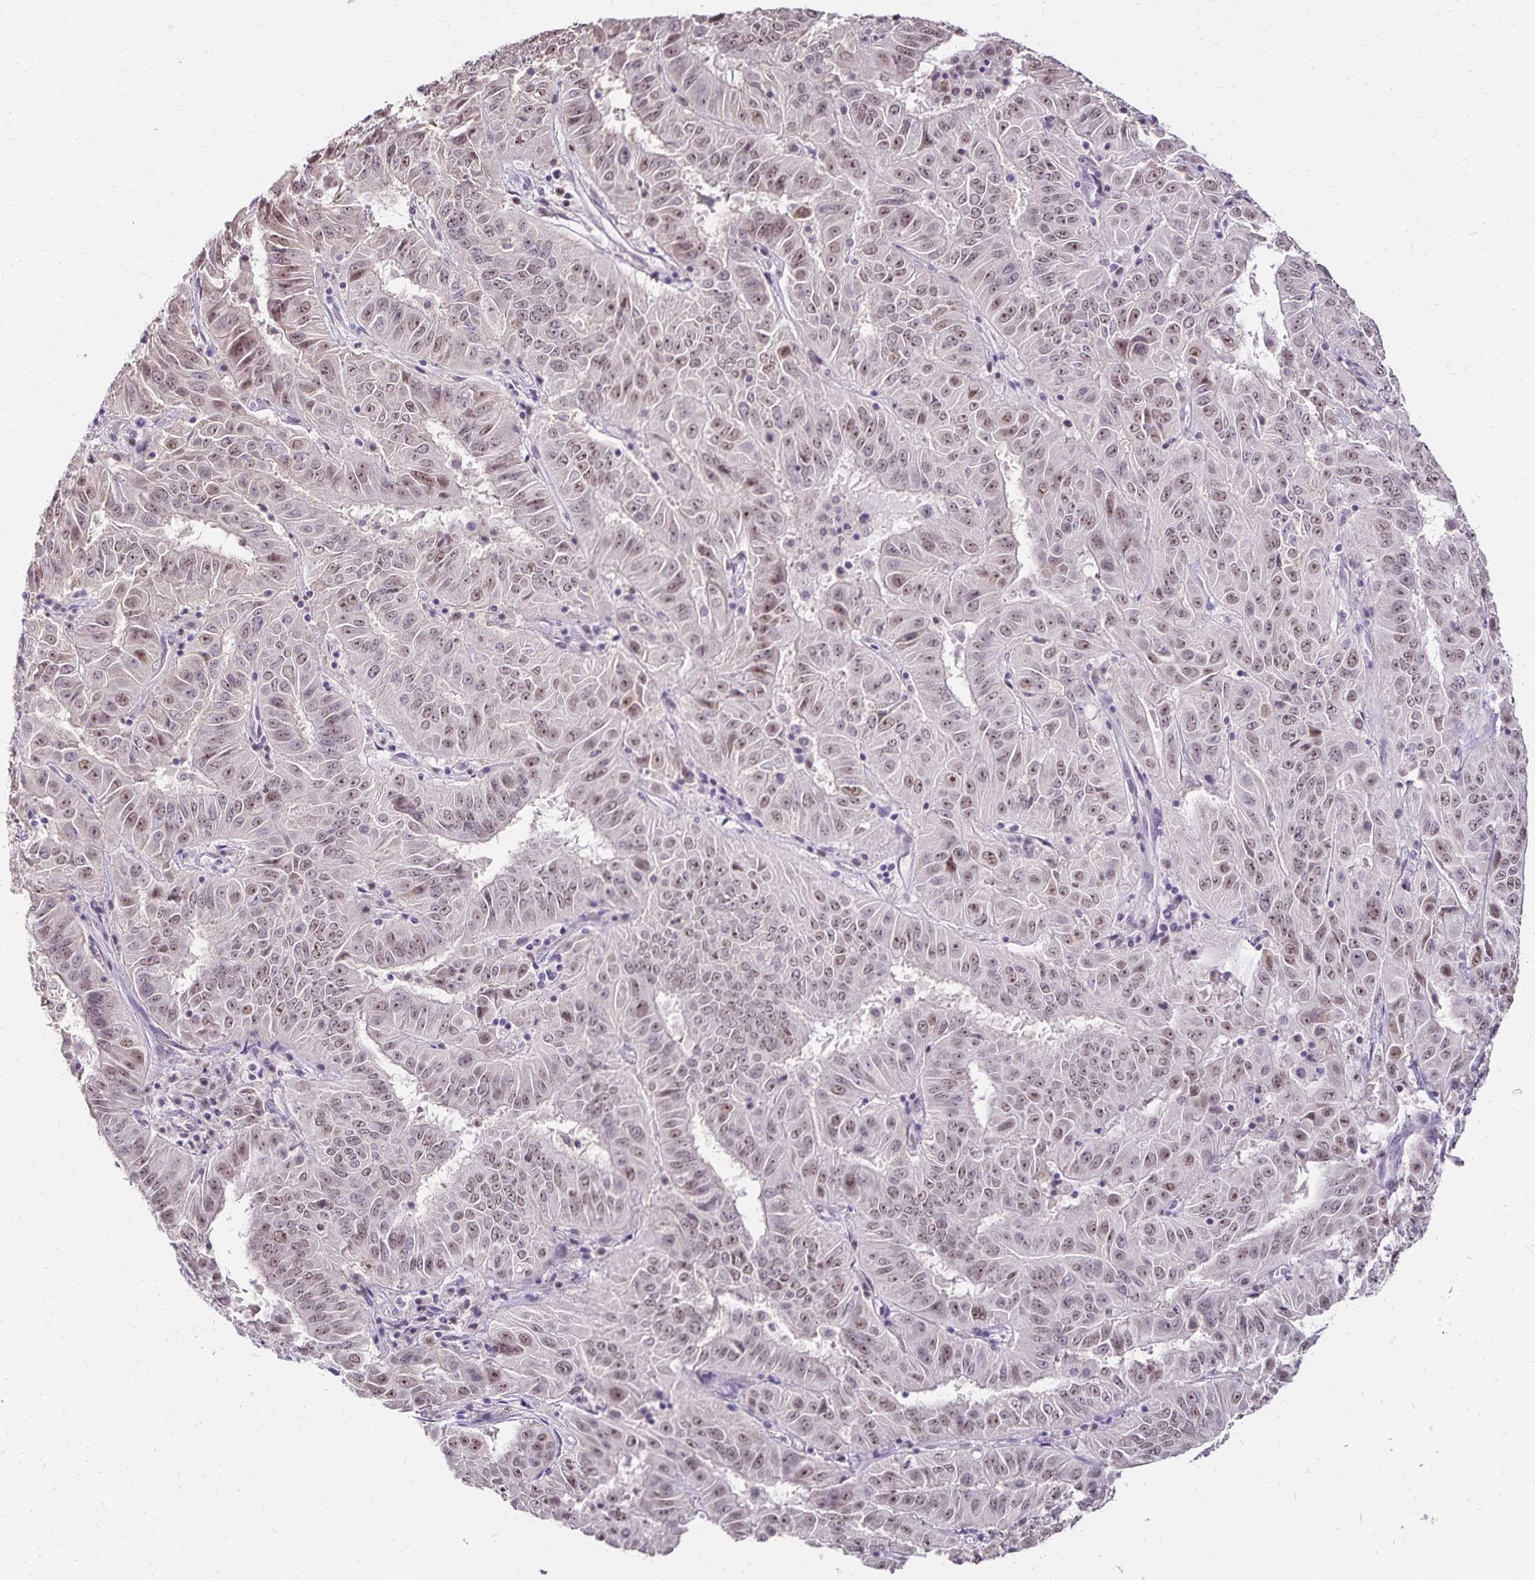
{"staining": {"intensity": "moderate", "quantity": ">75%", "location": "nuclear"}, "tissue": "pancreatic cancer", "cell_type": "Tumor cells", "image_type": "cancer", "snomed": [{"axis": "morphology", "description": "Adenocarcinoma, NOS"}, {"axis": "topography", "description": "Pancreas"}], "caption": "Immunohistochemistry (IHC) image of neoplastic tissue: pancreatic cancer stained using immunohistochemistry shows medium levels of moderate protein expression localized specifically in the nuclear of tumor cells, appearing as a nuclear brown color.", "gene": "POLB", "patient": {"sex": "male", "age": 63}}